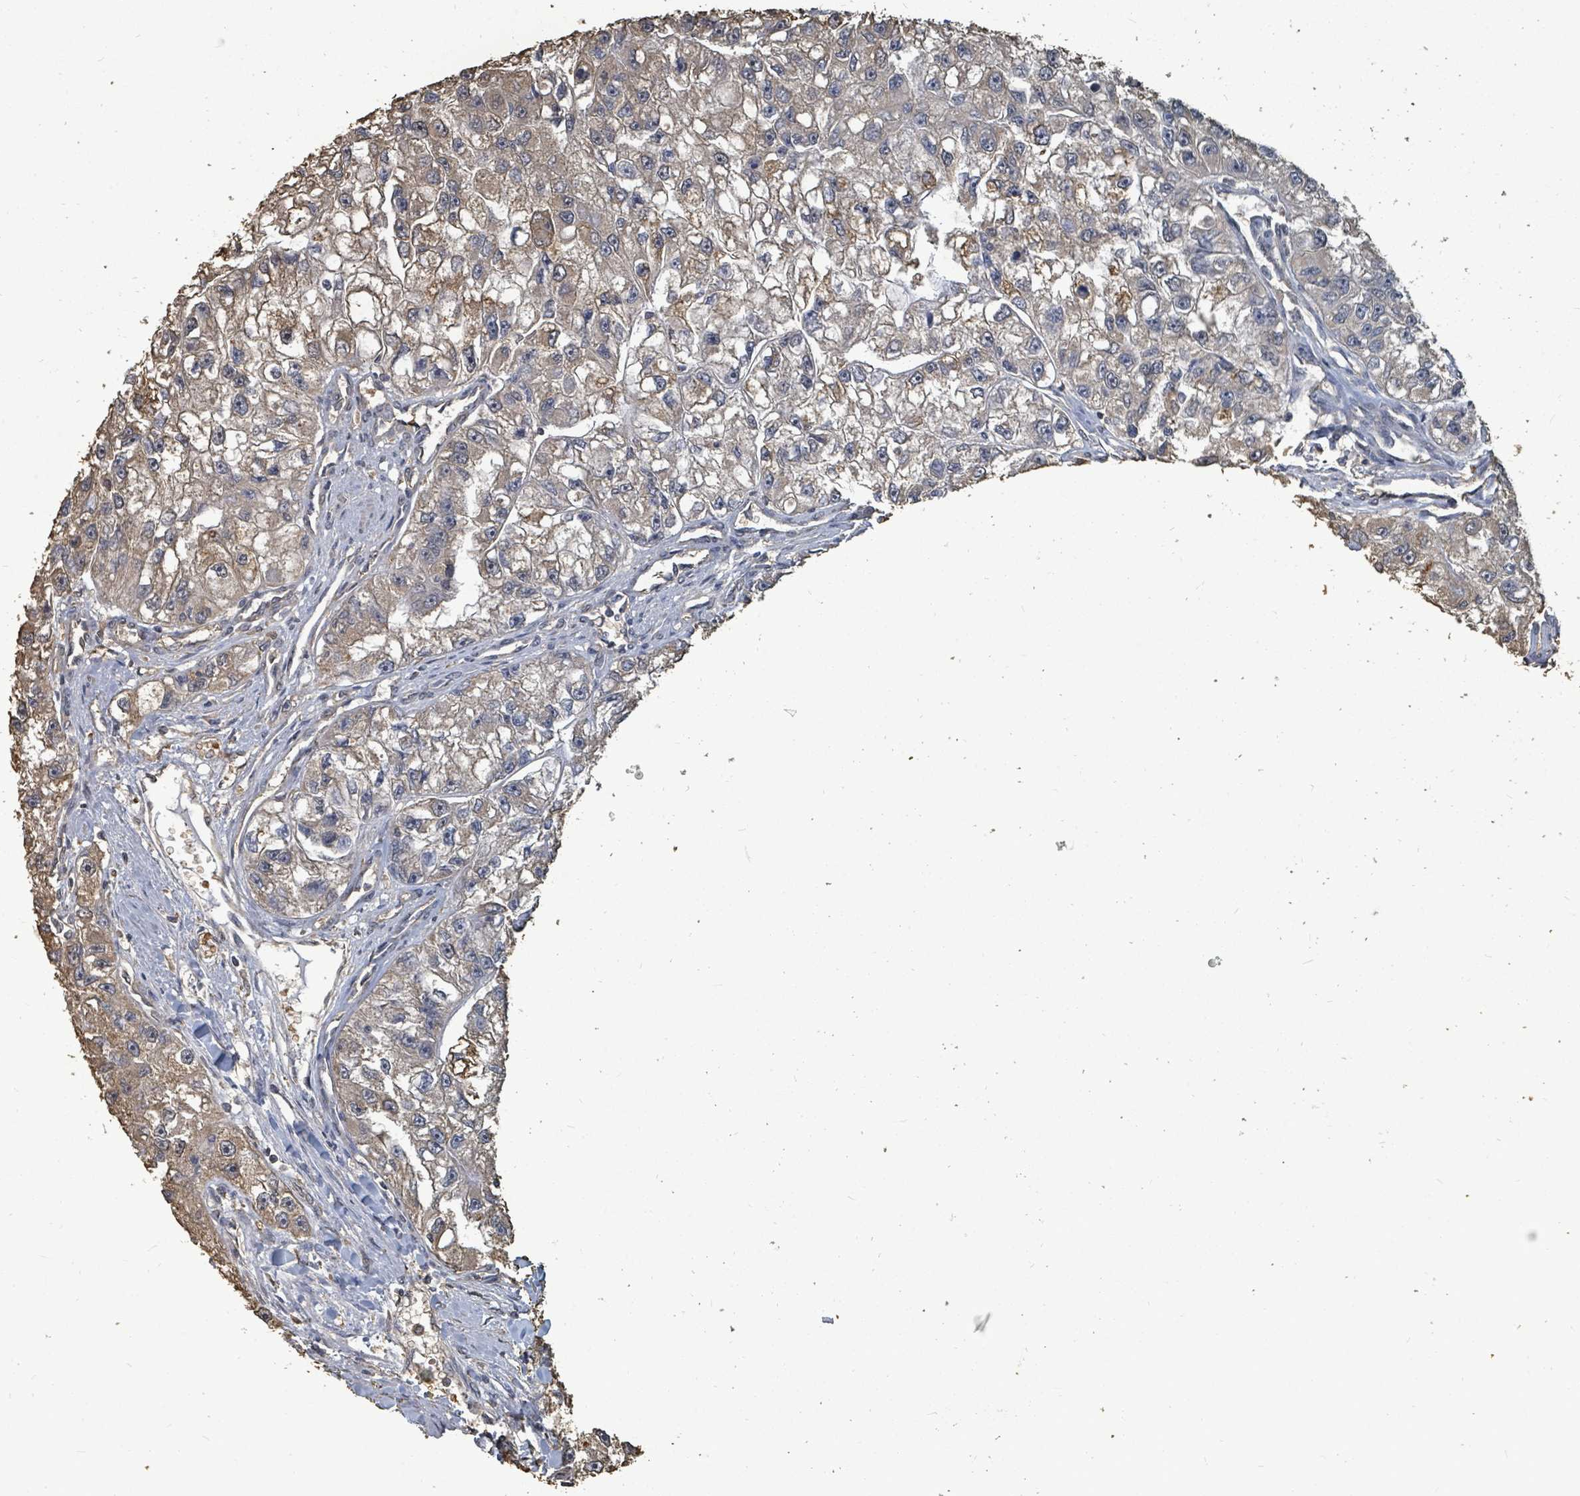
{"staining": {"intensity": "weak", "quantity": "<25%", "location": "cytoplasmic/membranous"}, "tissue": "renal cancer", "cell_type": "Tumor cells", "image_type": "cancer", "snomed": [{"axis": "morphology", "description": "Adenocarcinoma, NOS"}, {"axis": "topography", "description": "Kidney"}], "caption": "High power microscopy image of an immunohistochemistry (IHC) image of renal cancer, revealing no significant positivity in tumor cells.", "gene": "C6orf52", "patient": {"sex": "male", "age": 63}}